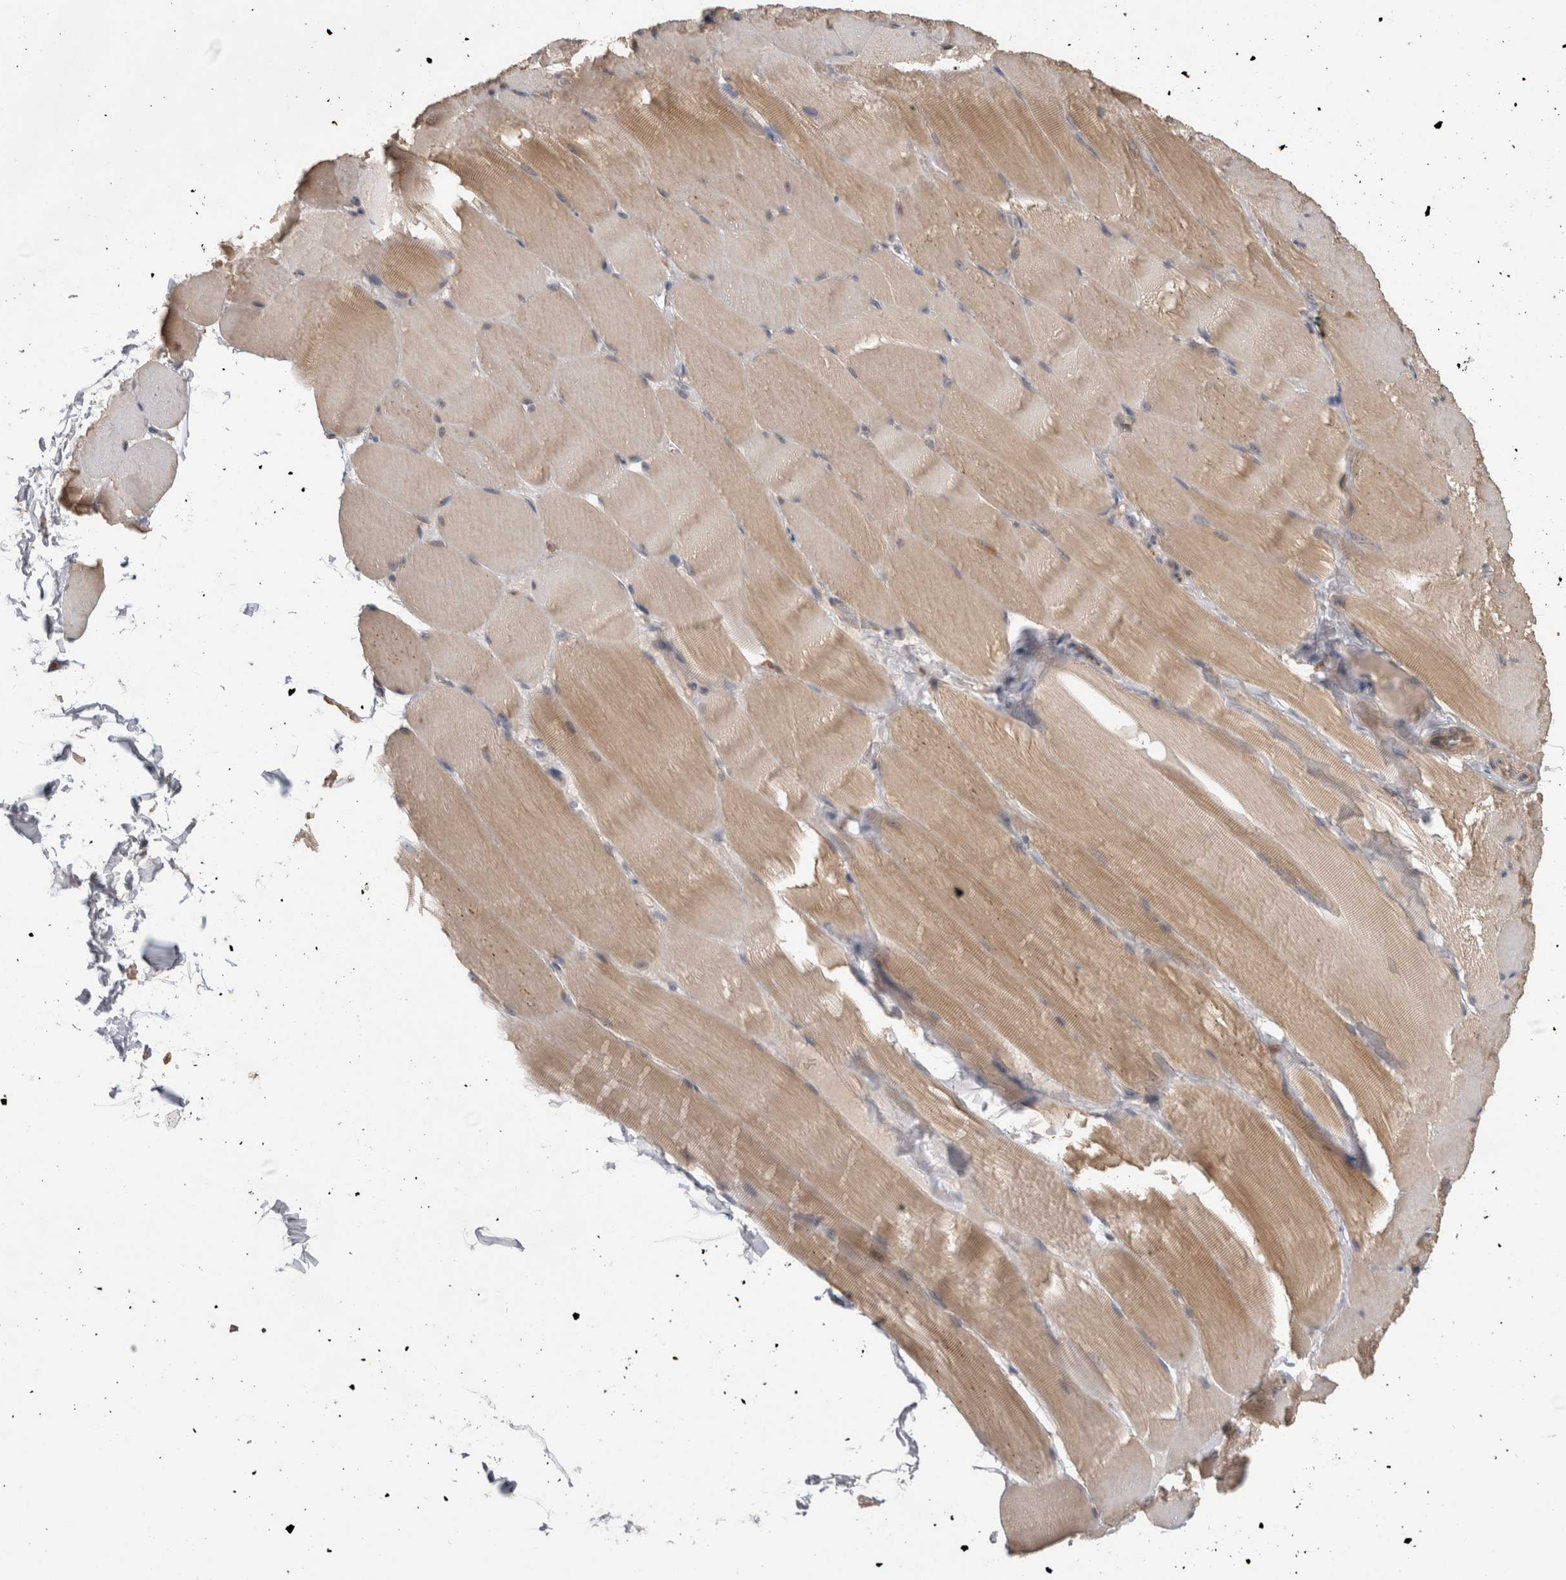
{"staining": {"intensity": "weak", "quantity": "25%-75%", "location": "cytoplasmic/membranous"}, "tissue": "skeletal muscle", "cell_type": "Myocytes", "image_type": "normal", "snomed": [{"axis": "morphology", "description": "Normal tissue, NOS"}, {"axis": "topography", "description": "Skin"}, {"axis": "topography", "description": "Skeletal muscle"}], "caption": "The micrograph reveals immunohistochemical staining of unremarkable skeletal muscle. There is weak cytoplasmic/membranous positivity is identified in about 25%-75% of myocytes. The staining was performed using DAB (3,3'-diaminobenzidine), with brown indicating positive protein expression. Nuclei are stained blue with hematoxylin.", "gene": "TBCE", "patient": {"sex": "male", "age": 83}}